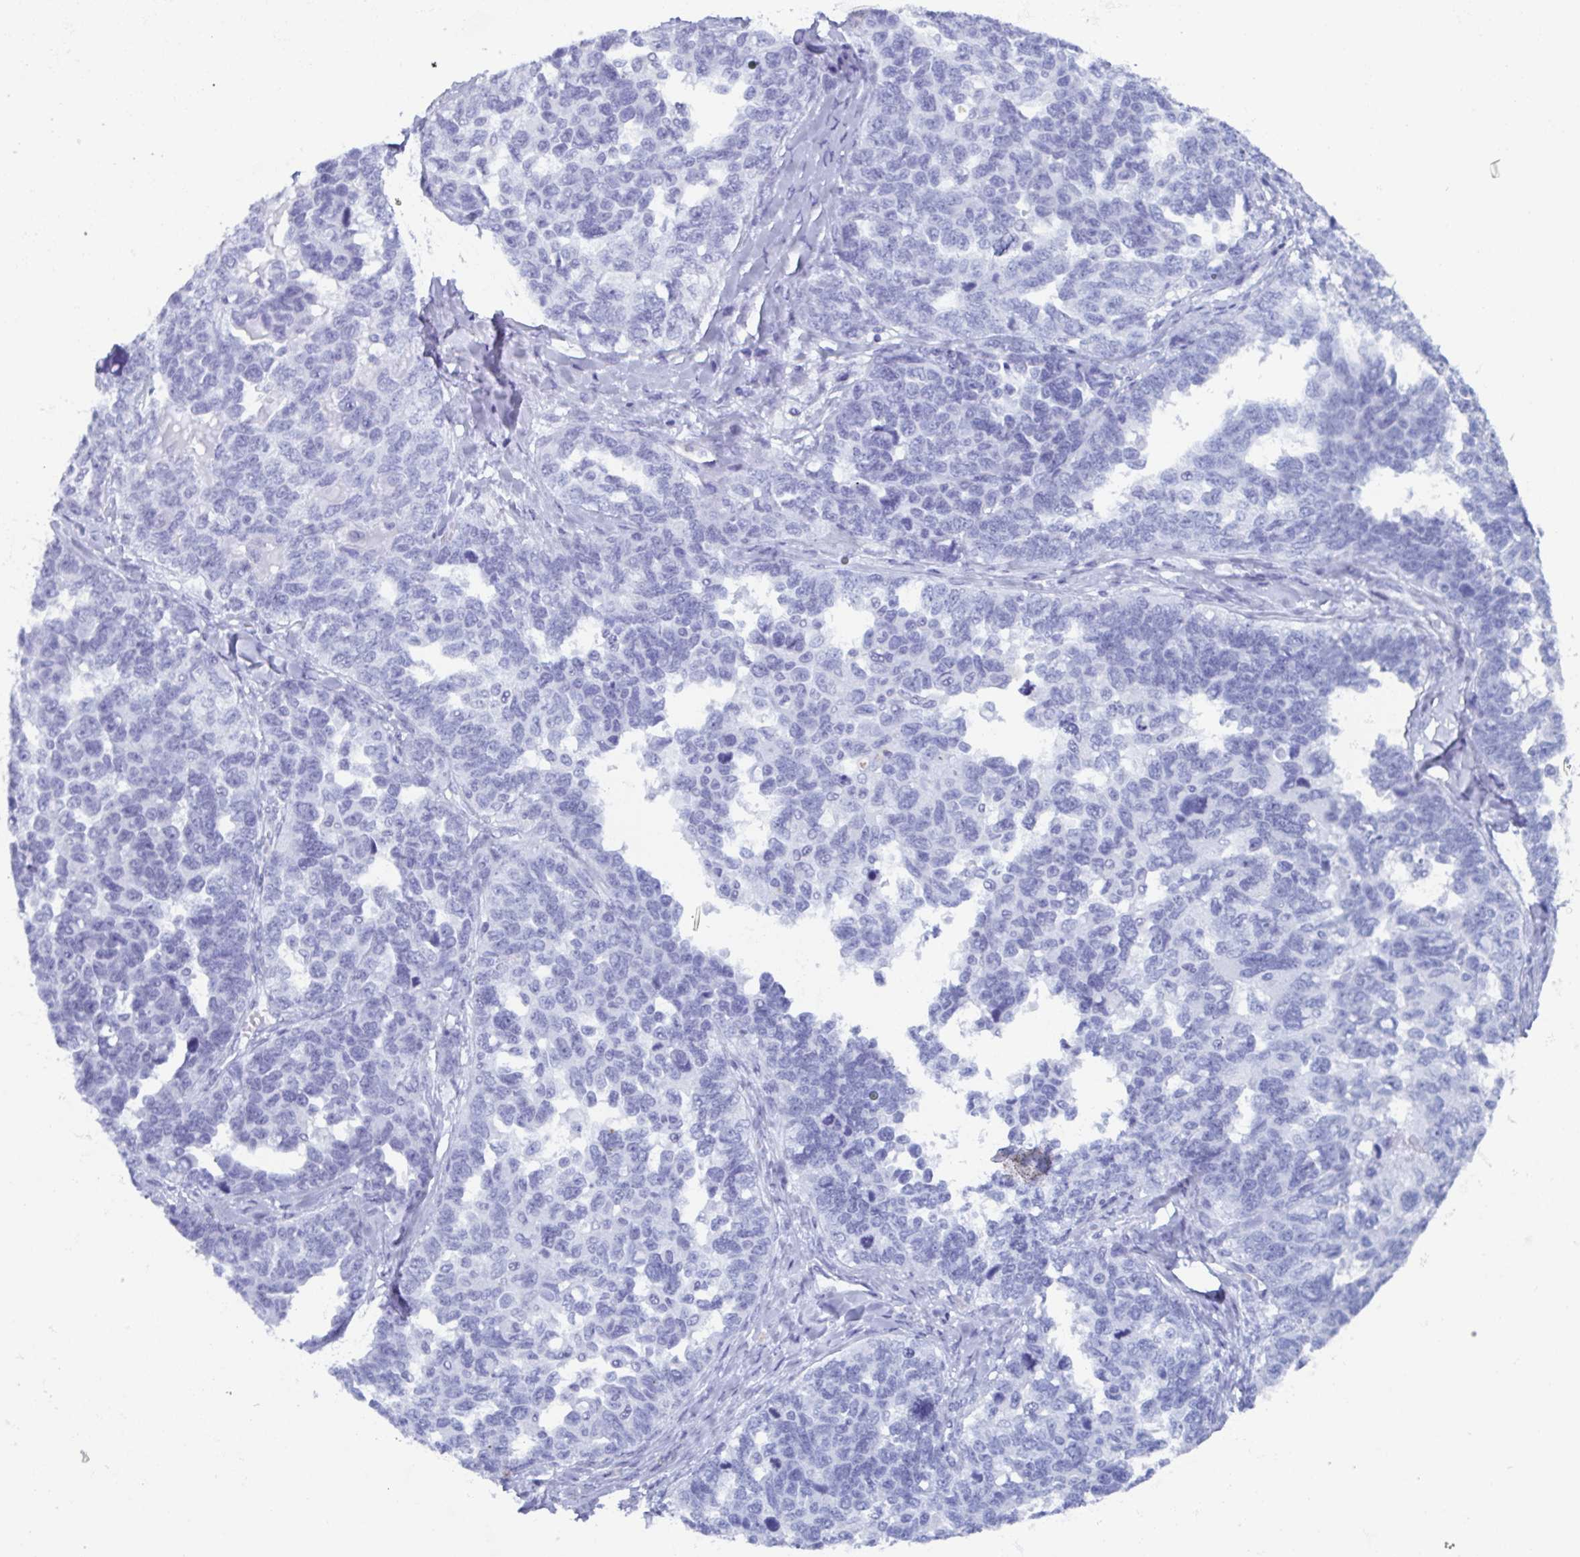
{"staining": {"intensity": "negative", "quantity": "none", "location": "none"}, "tissue": "ovarian cancer", "cell_type": "Tumor cells", "image_type": "cancer", "snomed": [{"axis": "morphology", "description": "Cystadenocarcinoma, serous, NOS"}, {"axis": "topography", "description": "Ovary"}], "caption": "IHC histopathology image of neoplastic tissue: human serous cystadenocarcinoma (ovarian) stained with DAB exhibits no significant protein positivity in tumor cells.", "gene": "BPI", "patient": {"sex": "female", "age": 69}}